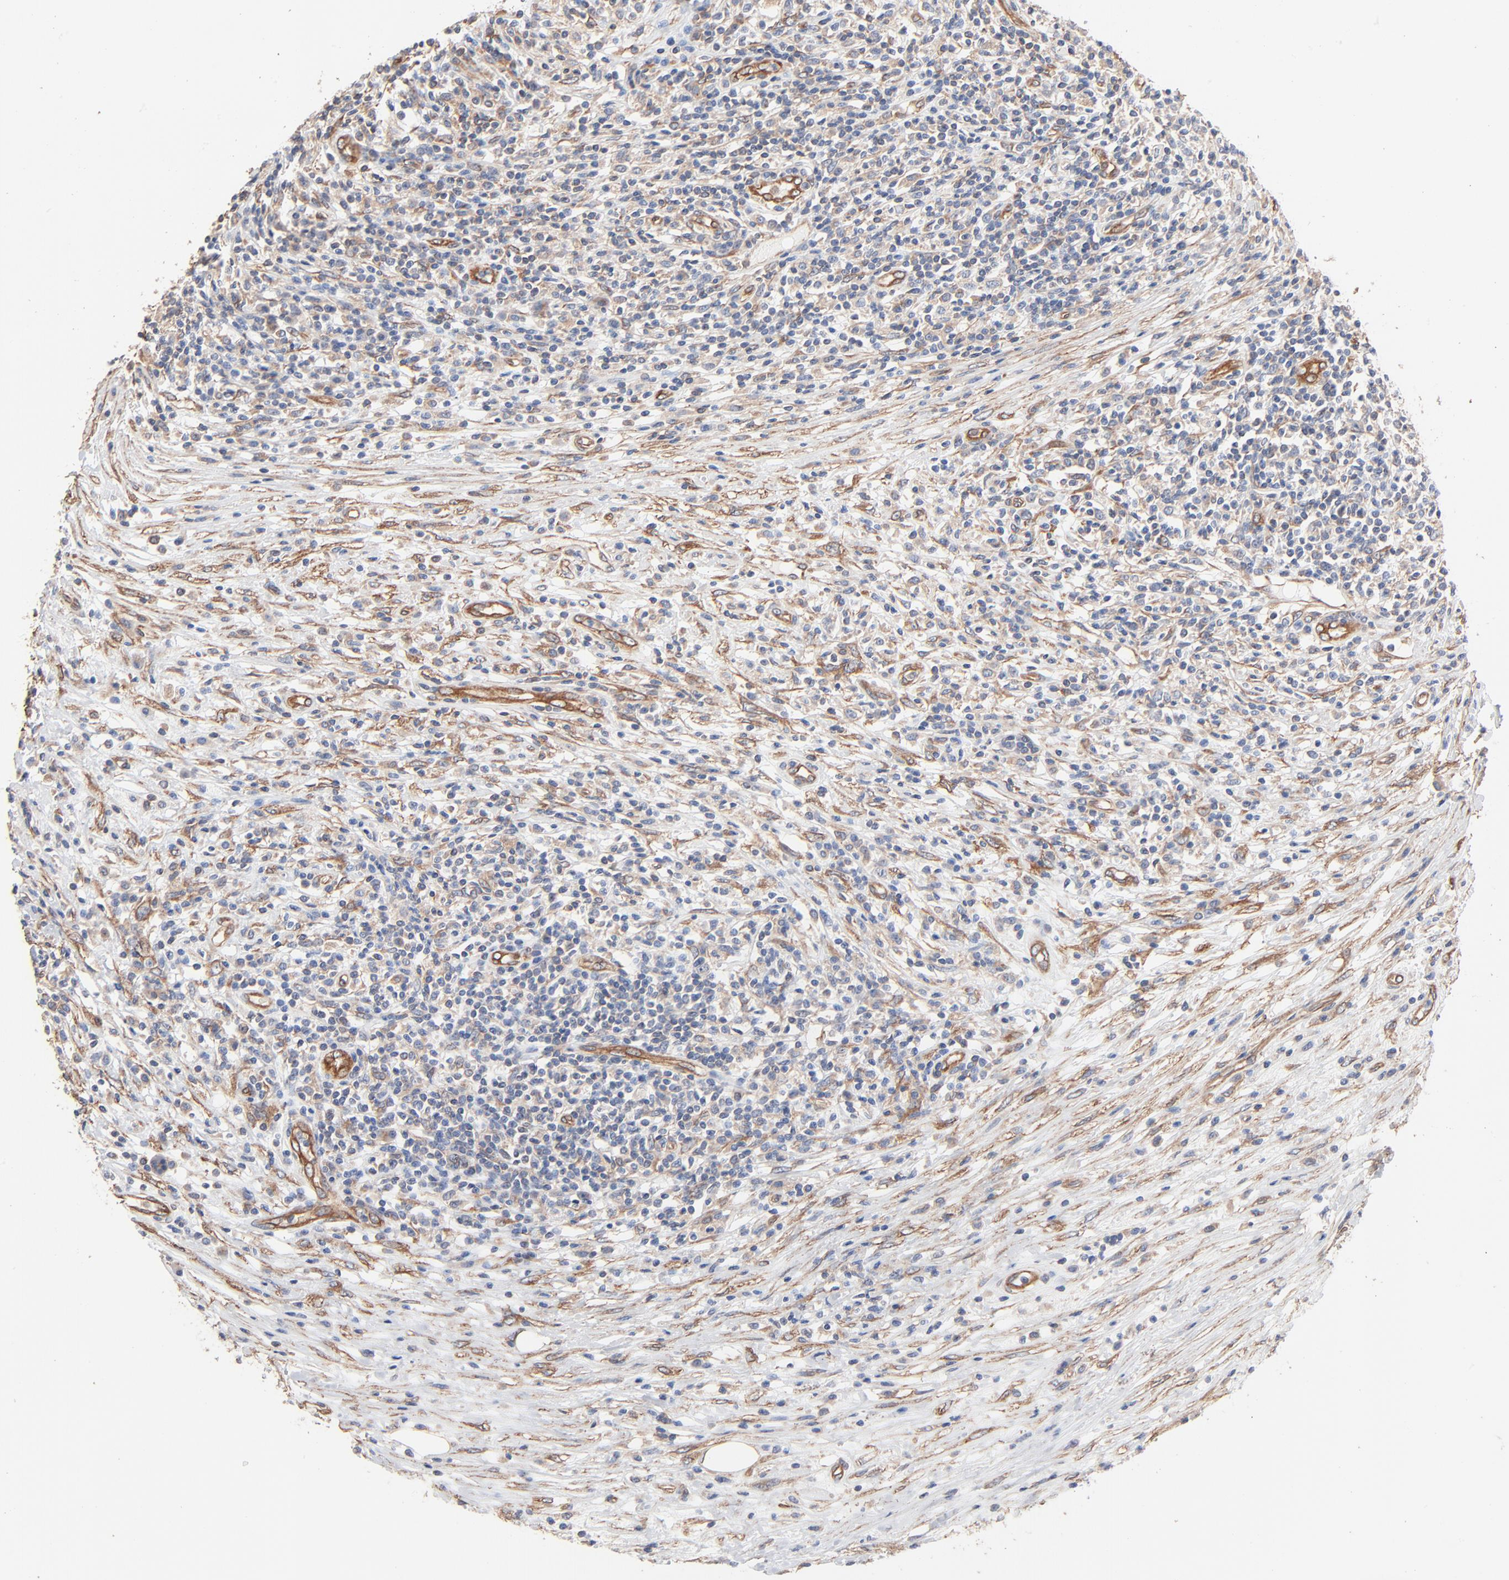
{"staining": {"intensity": "negative", "quantity": "none", "location": "none"}, "tissue": "lymphoma", "cell_type": "Tumor cells", "image_type": "cancer", "snomed": [{"axis": "morphology", "description": "Malignant lymphoma, non-Hodgkin's type, High grade"}, {"axis": "topography", "description": "Lymph node"}], "caption": "Lymphoma was stained to show a protein in brown. There is no significant positivity in tumor cells. Nuclei are stained in blue.", "gene": "ABCD4", "patient": {"sex": "female", "age": 84}}